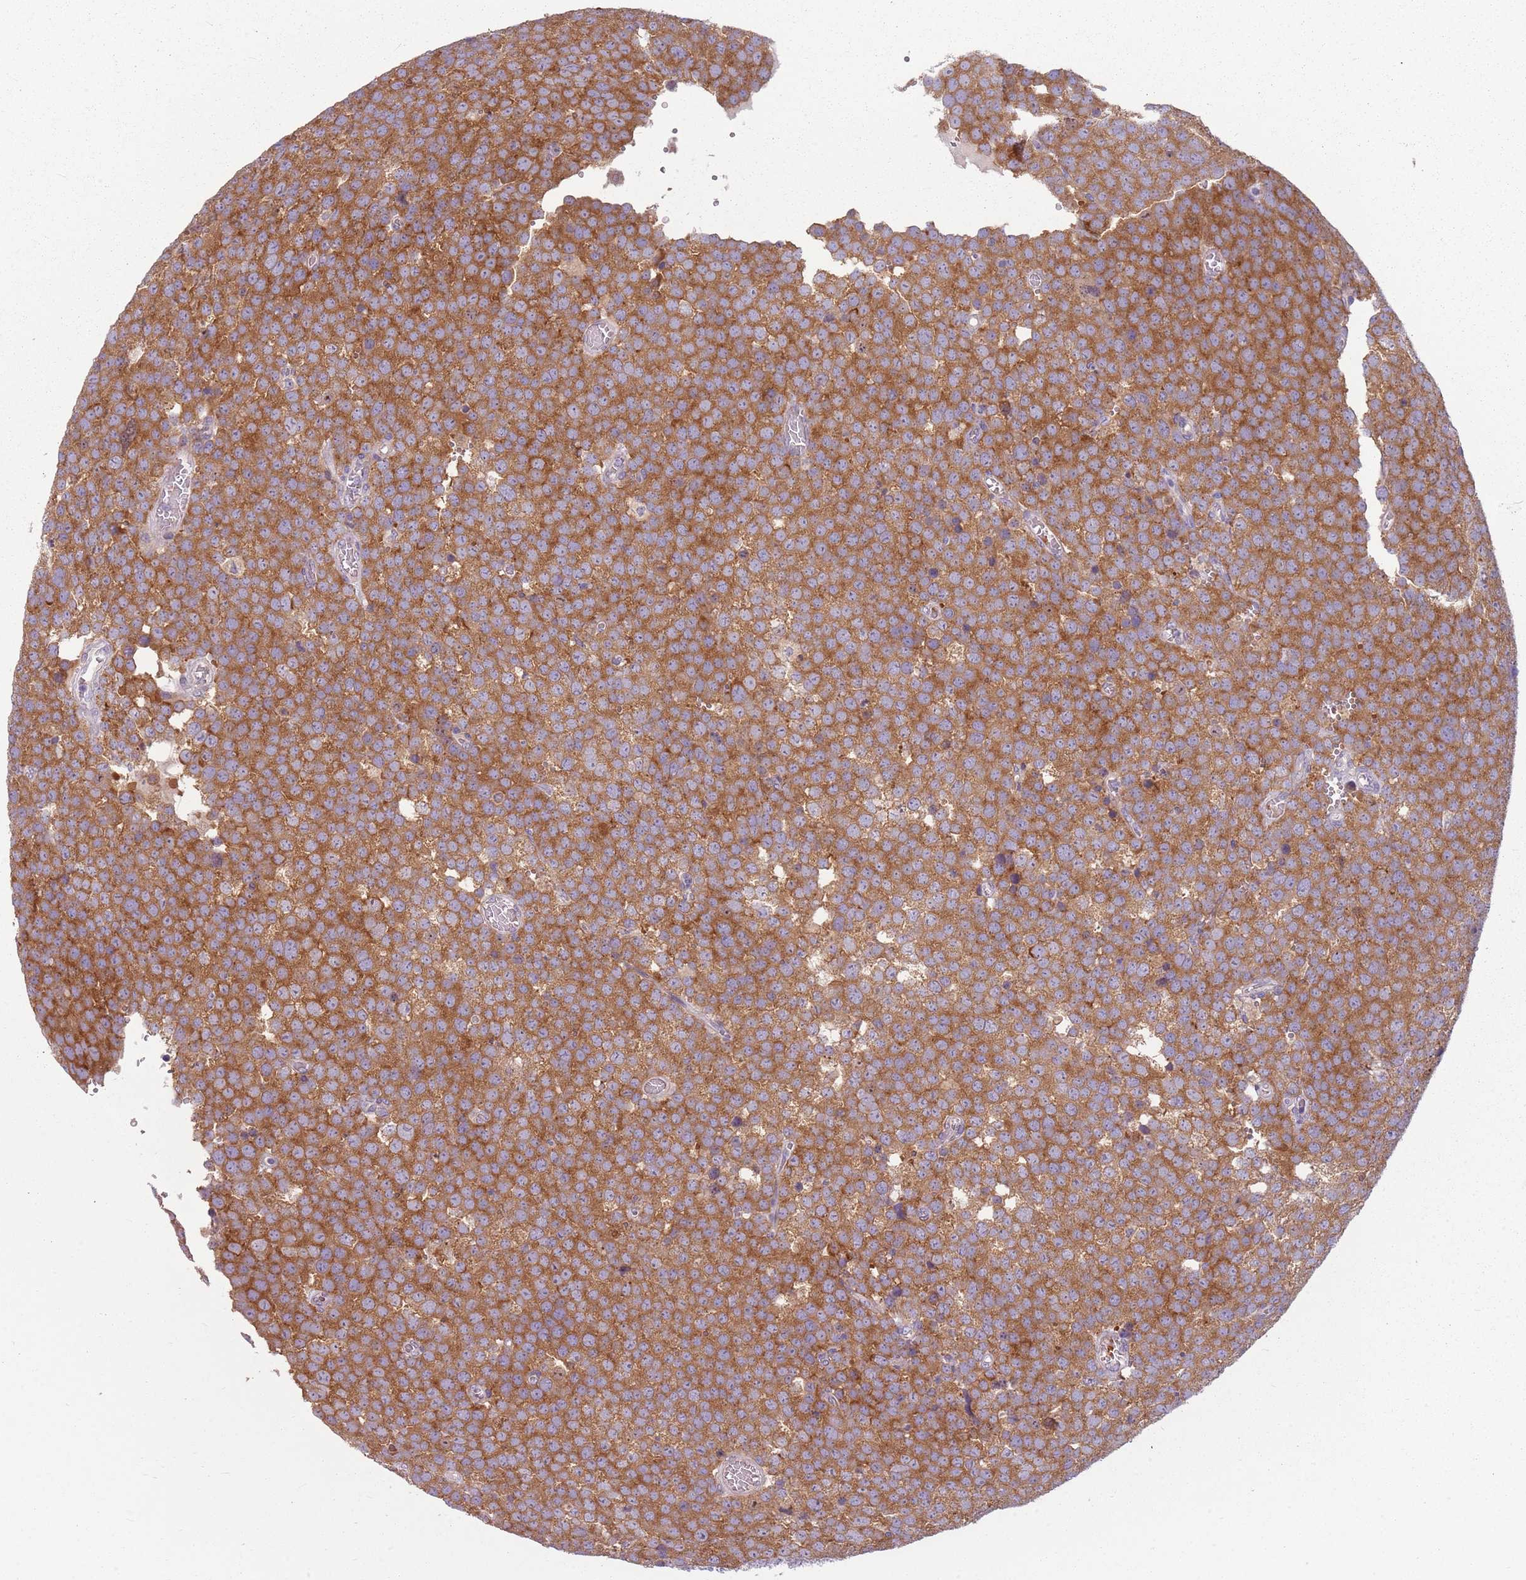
{"staining": {"intensity": "moderate", "quantity": ">75%", "location": "cytoplasmic/membranous"}, "tissue": "testis cancer", "cell_type": "Tumor cells", "image_type": "cancer", "snomed": [{"axis": "morphology", "description": "Normal tissue, NOS"}, {"axis": "morphology", "description": "Seminoma, NOS"}, {"axis": "topography", "description": "Testis"}], "caption": "IHC photomicrograph of human testis seminoma stained for a protein (brown), which exhibits medium levels of moderate cytoplasmic/membranous staining in about >75% of tumor cells.", "gene": "HSPA14", "patient": {"sex": "male", "age": 71}}